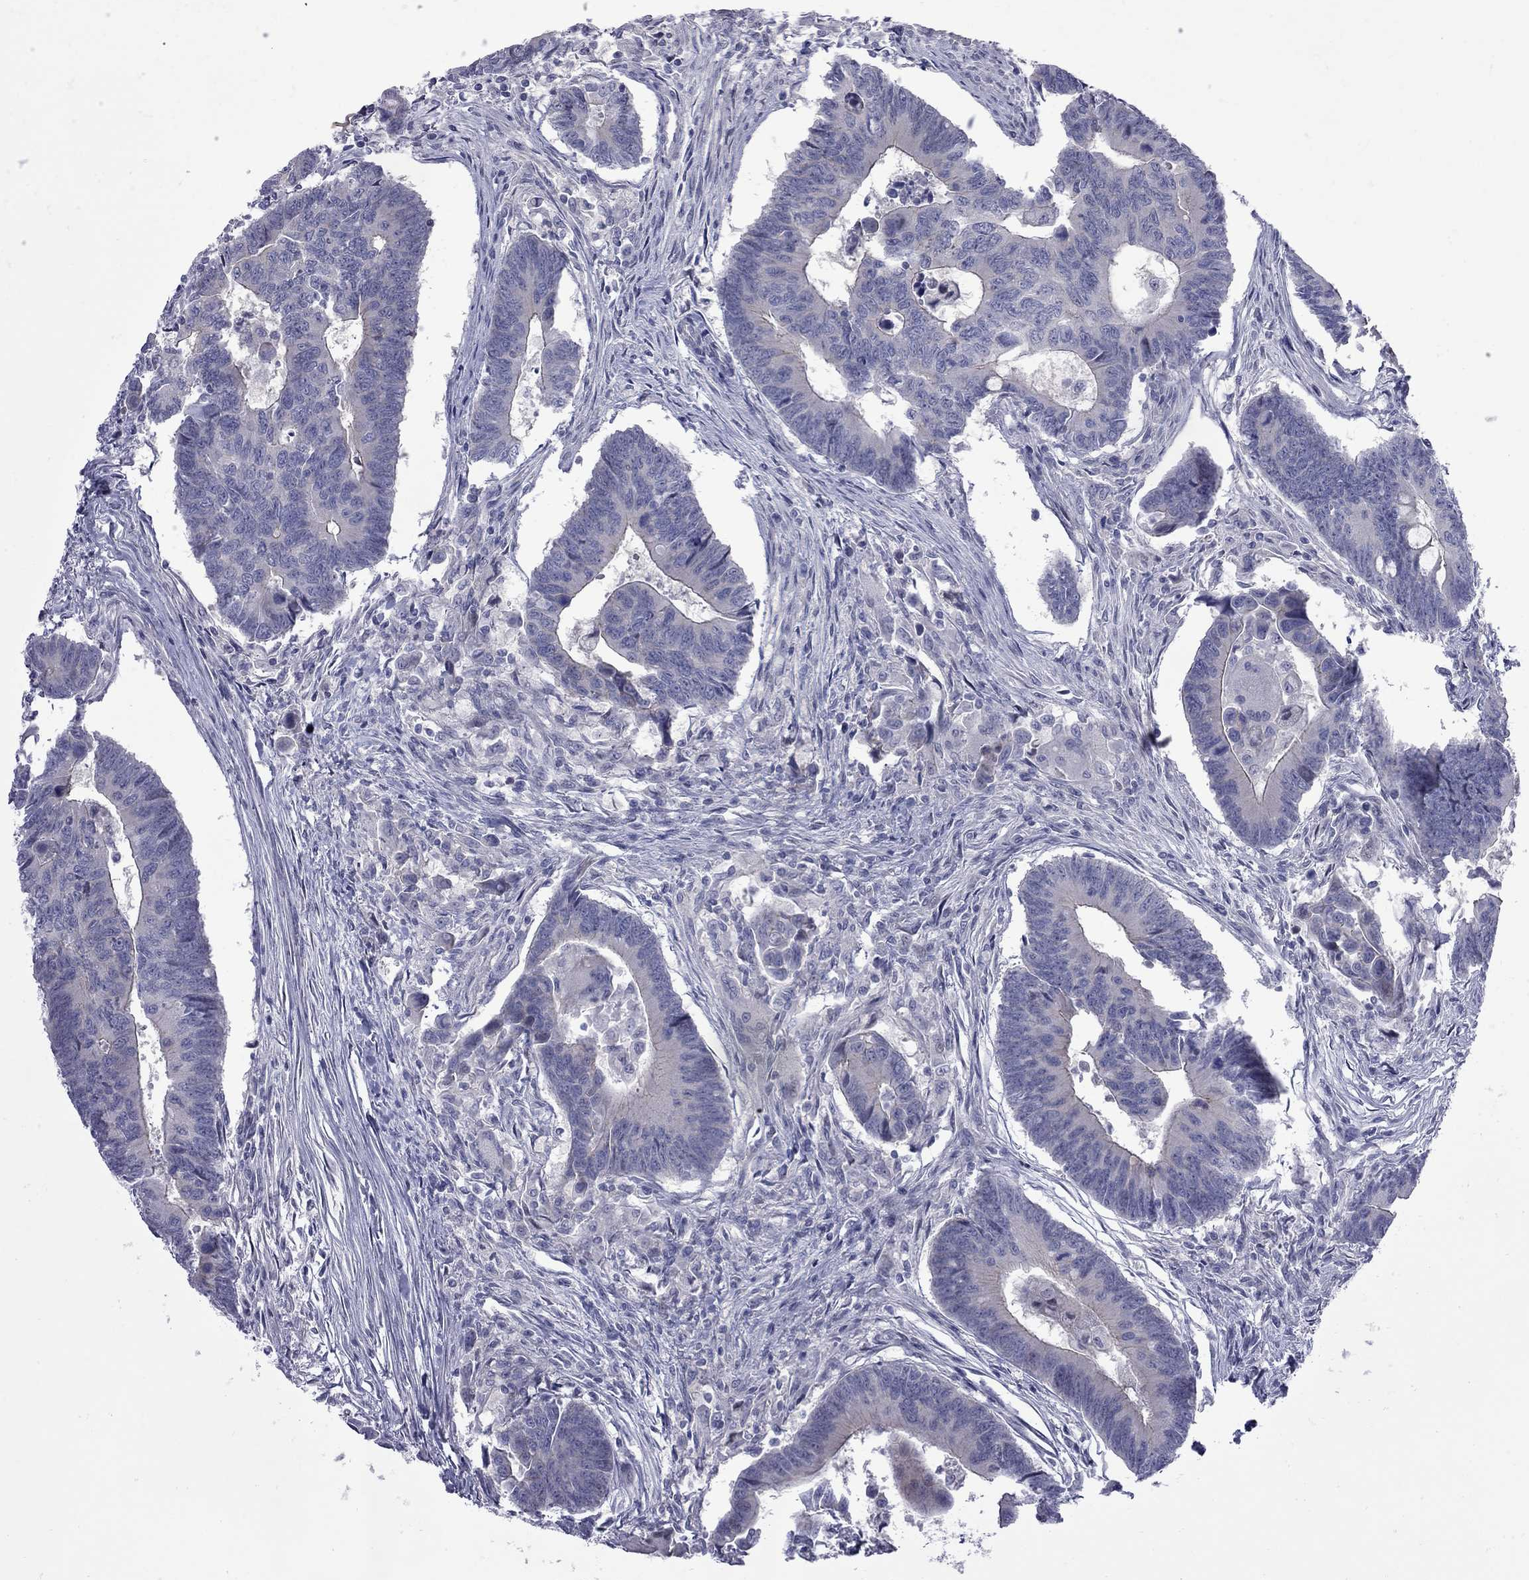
{"staining": {"intensity": "negative", "quantity": "none", "location": "none"}, "tissue": "colorectal cancer", "cell_type": "Tumor cells", "image_type": "cancer", "snomed": [{"axis": "morphology", "description": "Adenocarcinoma, NOS"}, {"axis": "topography", "description": "Rectum"}], "caption": "An image of human colorectal cancer (adenocarcinoma) is negative for staining in tumor cells.", "gene": "NRARP", "patient": {"sex": "male", "age": 67}}